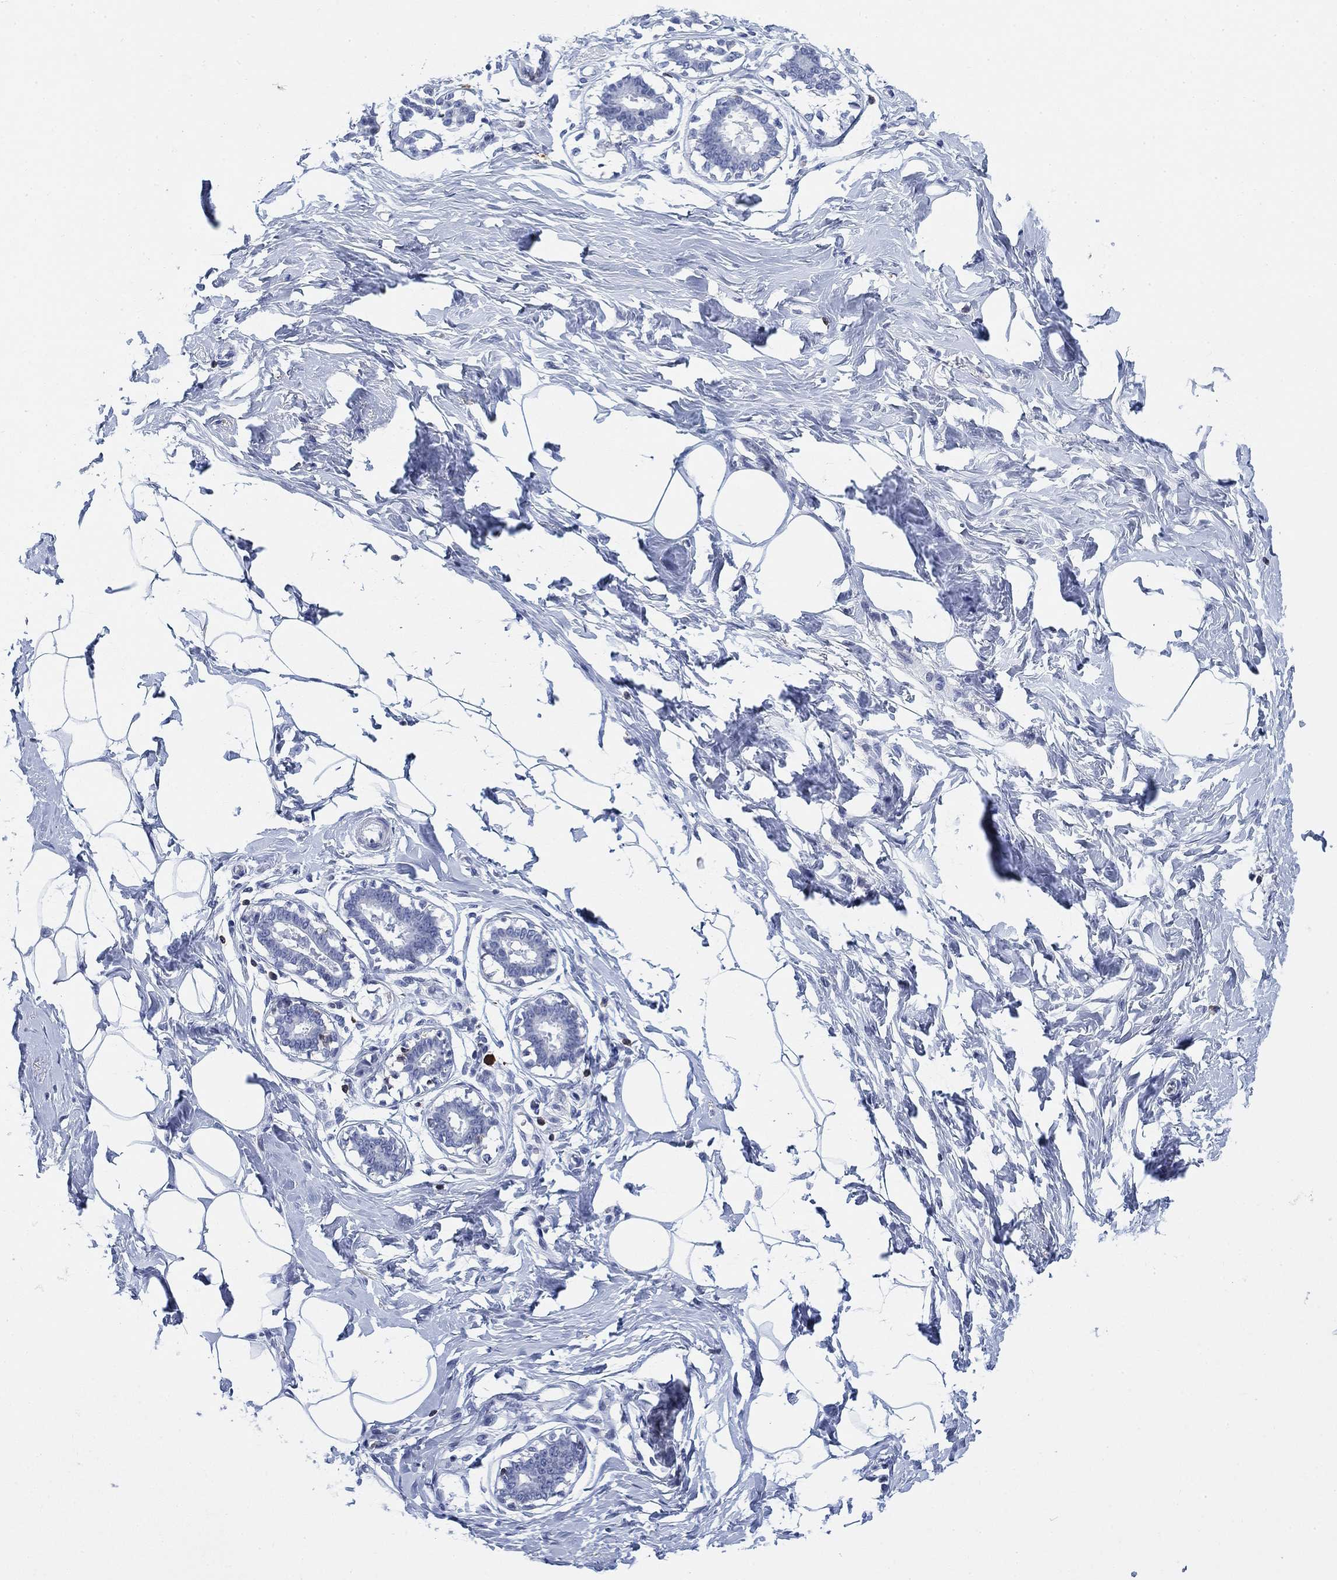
{"staining": {"intensity": "negative", "quantity": "none", "location": "none"}, "tissue": "breast", "cell_type": "Adipocytes", "image_type": "normal", "snomed": [{"axis": "morphology", "description": "Normal tissue, NOS"}, {"axis": "morphology", "description": "Lobular carcinoma, in situ"}, {"axis": "topography", "description": "Breast"}], "caption": "A high-resolution image shows immunohistochemistry staining of normal breast, which displays no significant positivity in adipocytes. (DAB (3,3'-diaminobenzidine) IHC with hematoxylin counter stain).", "gene": "FYB1", "patient": {"sex": "female", "age": 35}}